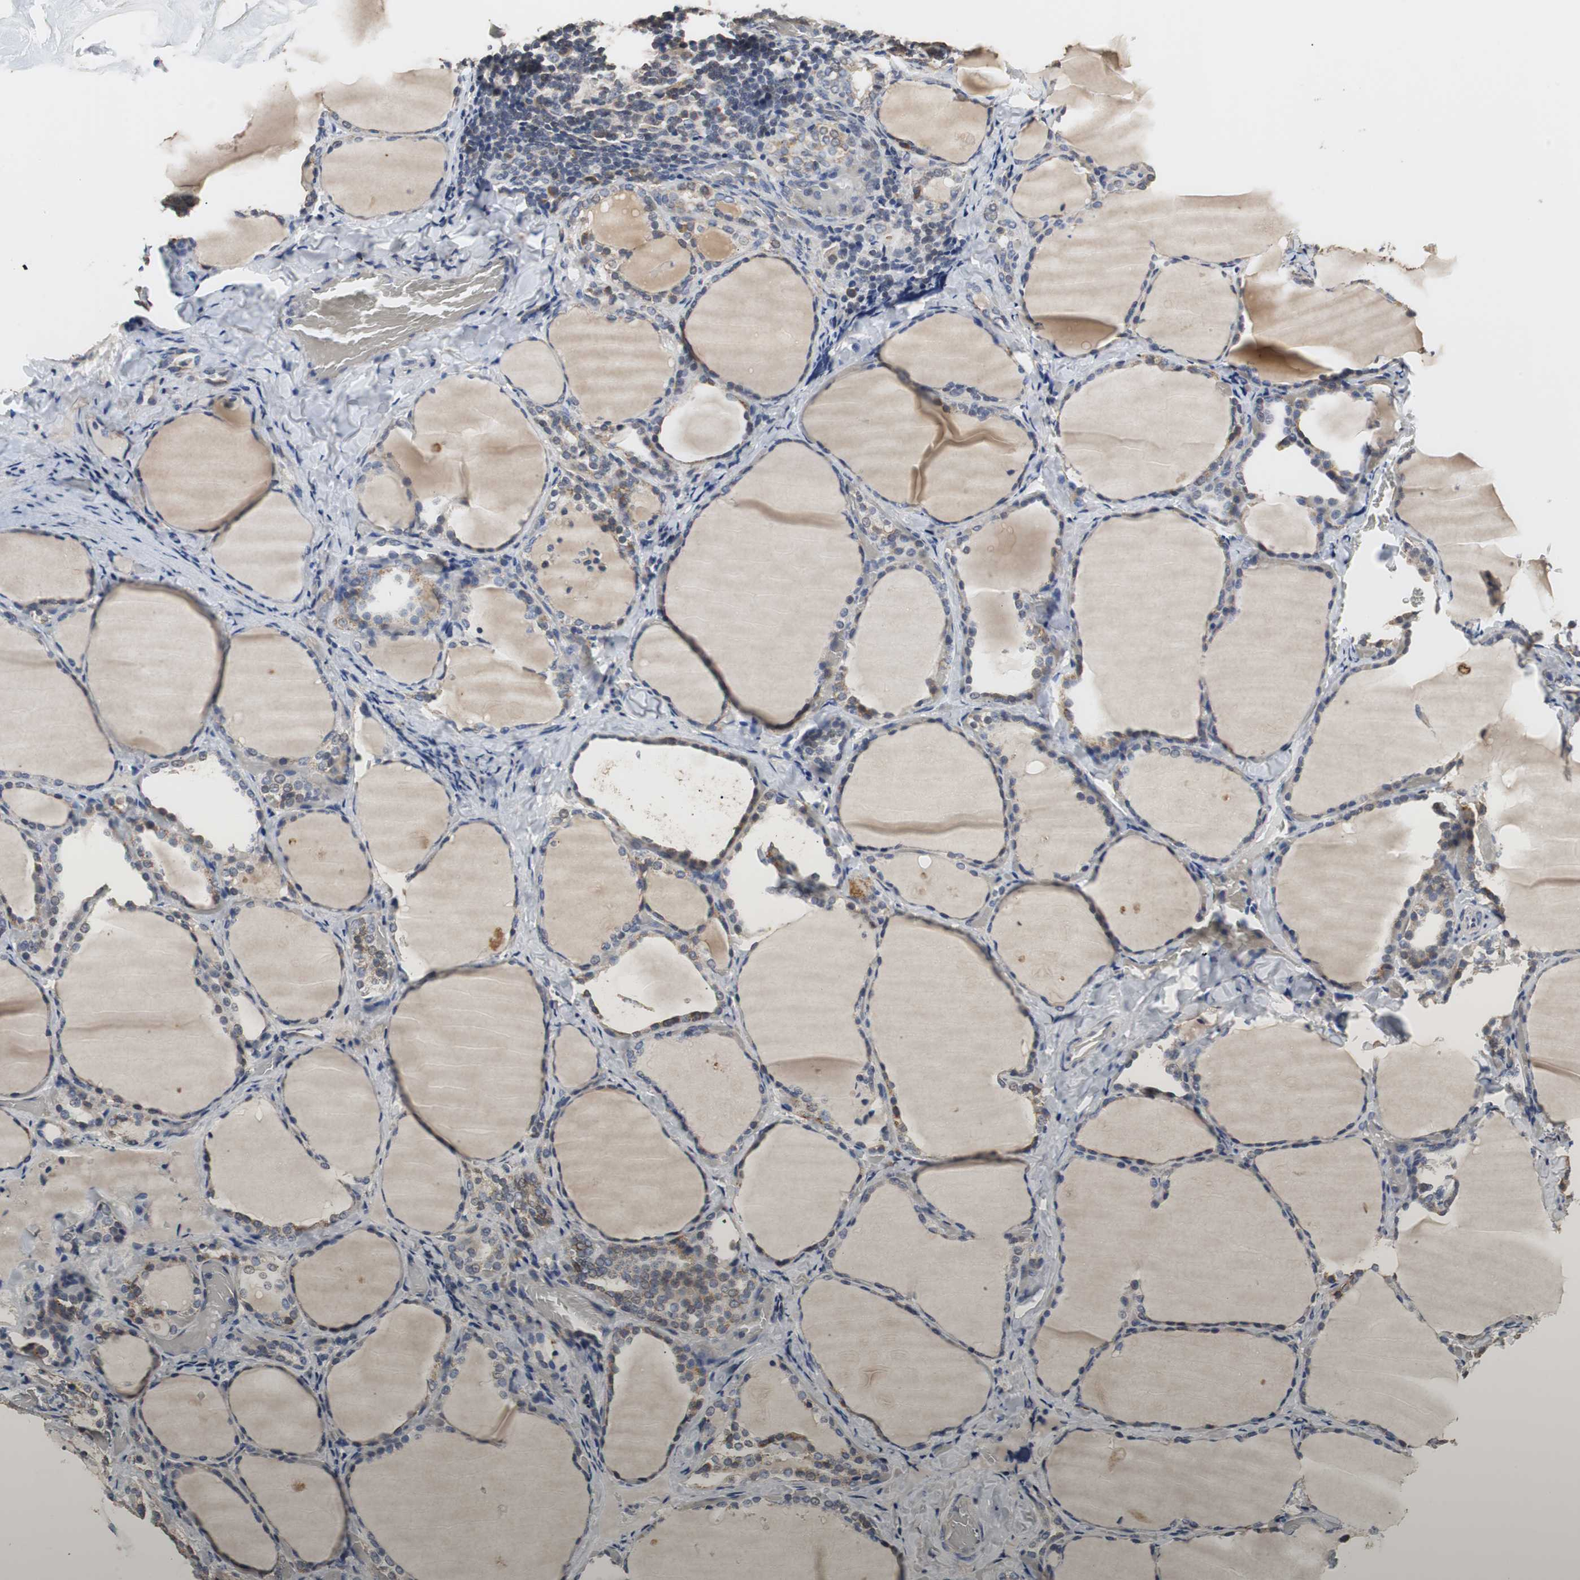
{"staining": {"intensity": "moderate", "quantity": "25%-75%", "location": "cytoplasmic/membranous"}, "tissue": "thyroid gland", "cell_type": "Glandular cells", "image_type": "normal", "snomed": [{"axis": "morphology", "description": "Normal tissue, NOS"}, {"axis": "morphology", "description": "Papillary adenocarcinoma, NOS"}, {"axis": "topography", "description": "Thyroid gland"}], "caption": "High-power microscopy captured an immunohistochemistry photomicrograph of unremarkable thyroid gland, revealing moderate cytoplasmic/membranous positivity in approximately 25%-75% of glandular cells.", "gene": "HMGCL", "patient": {"sex": "female", "age": 30}}